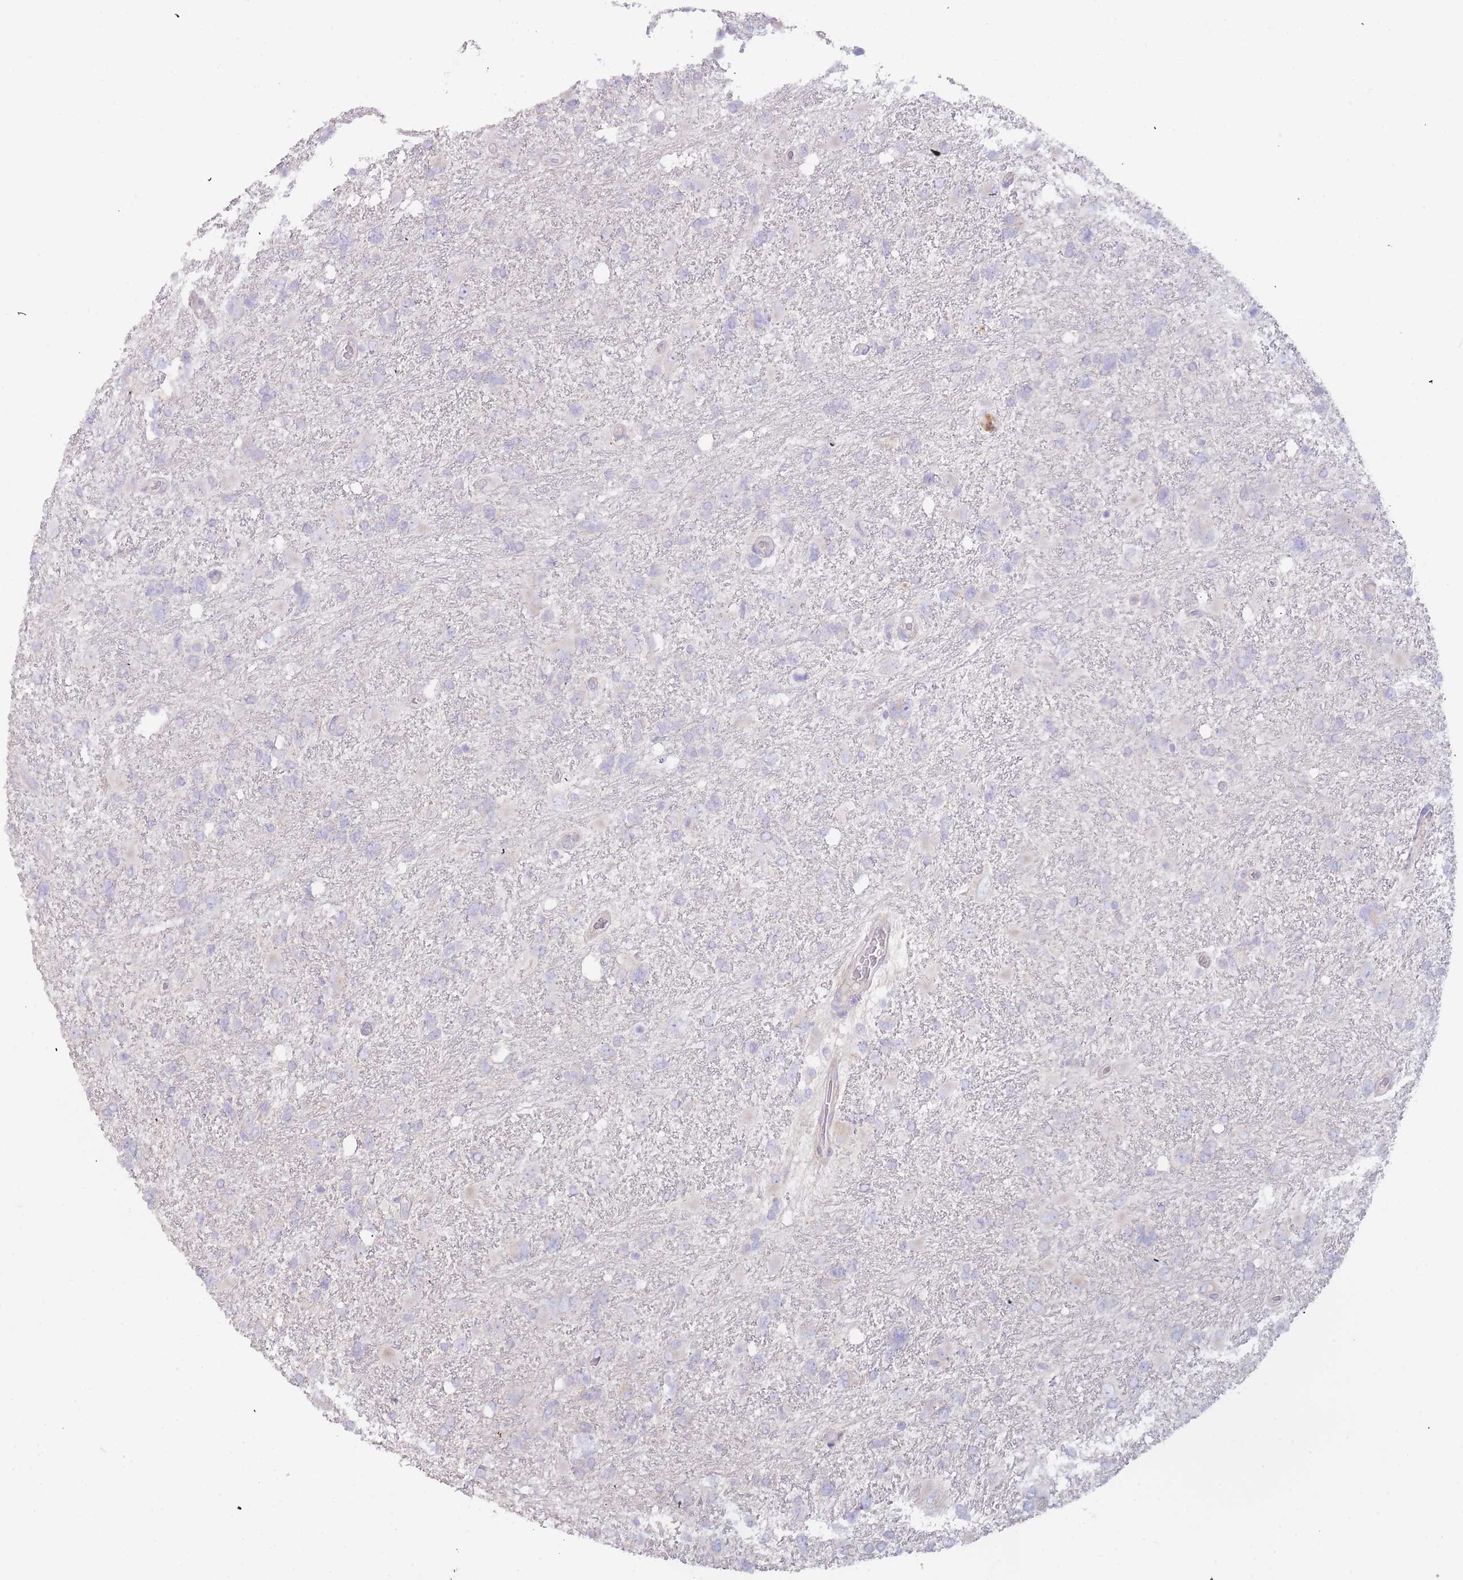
{"staining": {"intensity": "negative", "quantity": "none", "location": "none"}, "tissue": "glioma", "cell_type": "Tumor cells", "image_type": "cancer", "snomed": [{"axis": "morphology", "description": "Glioma, malignant, High grade"}, {"axis": "topography", "description": "Brain"}], "caption": "Histopathology image shows no protein expression in tumor cells of malignant glioma (high-grade) tissue.", "gene": "SLC35E4", "patient": {"sex": "male", "age": 61}}